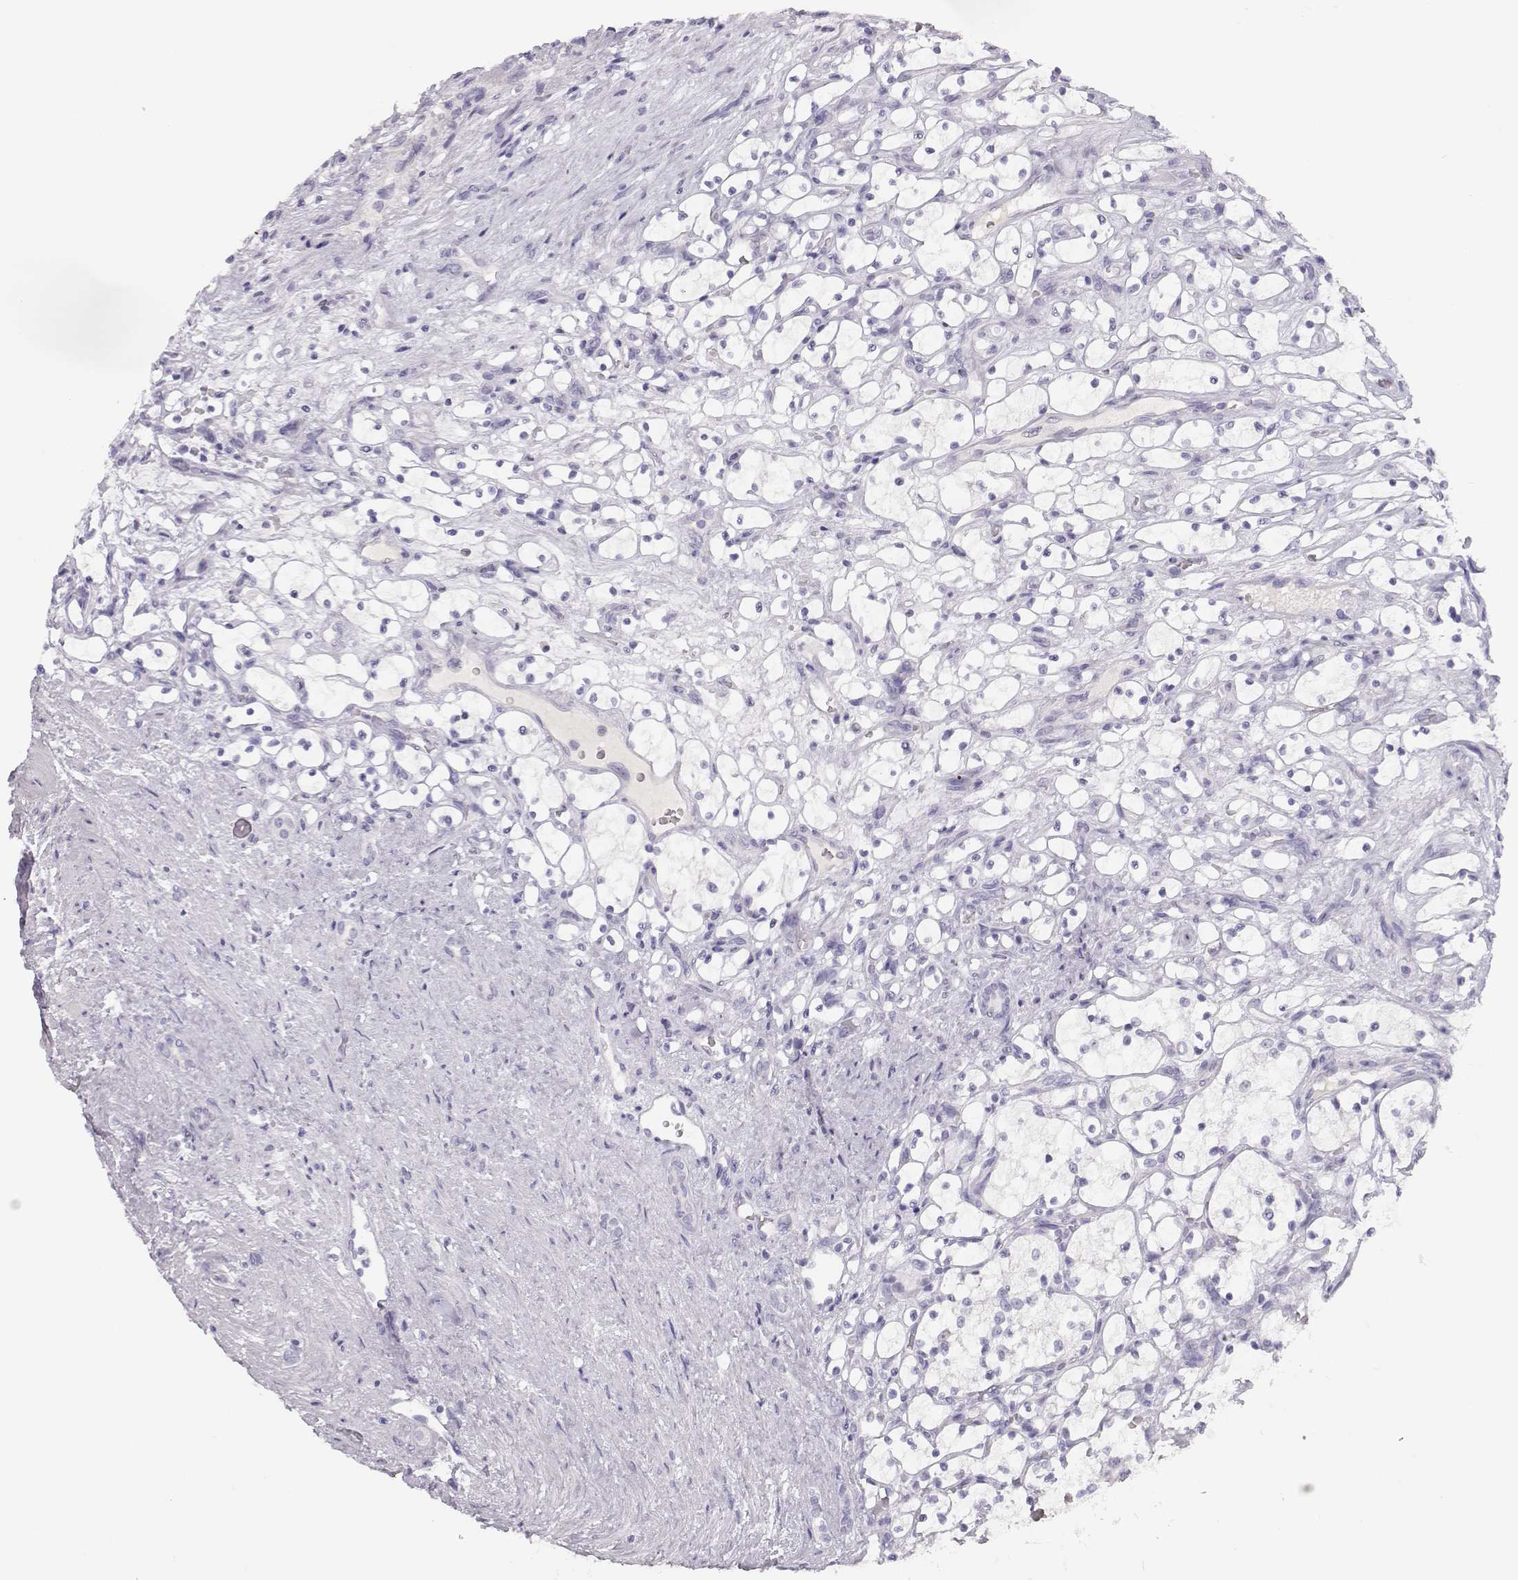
{"staining": {"intensity": "negative", "quantity": "none", "location": "none"}, "tissue": "renal cancer", "cell_type": "Tumor cells", "image_type": "cancer", "snomed": [{"axis": "morphology", "description": "Adenocarcinoma, NOS"}, {"axis": "topography", "description": "Kidney"}], "caption": "The photomicrograph shows no significant expression in tumor cells of renal cancer (adenocarcinoma). The staining was performed using DAB to visualize the protein expression in brown, while the nuclei were stained in blue with hematoxylin (Magnification: 20x).", "gene": "OPN5", "patient": {"sex": "female", "age": 69}}